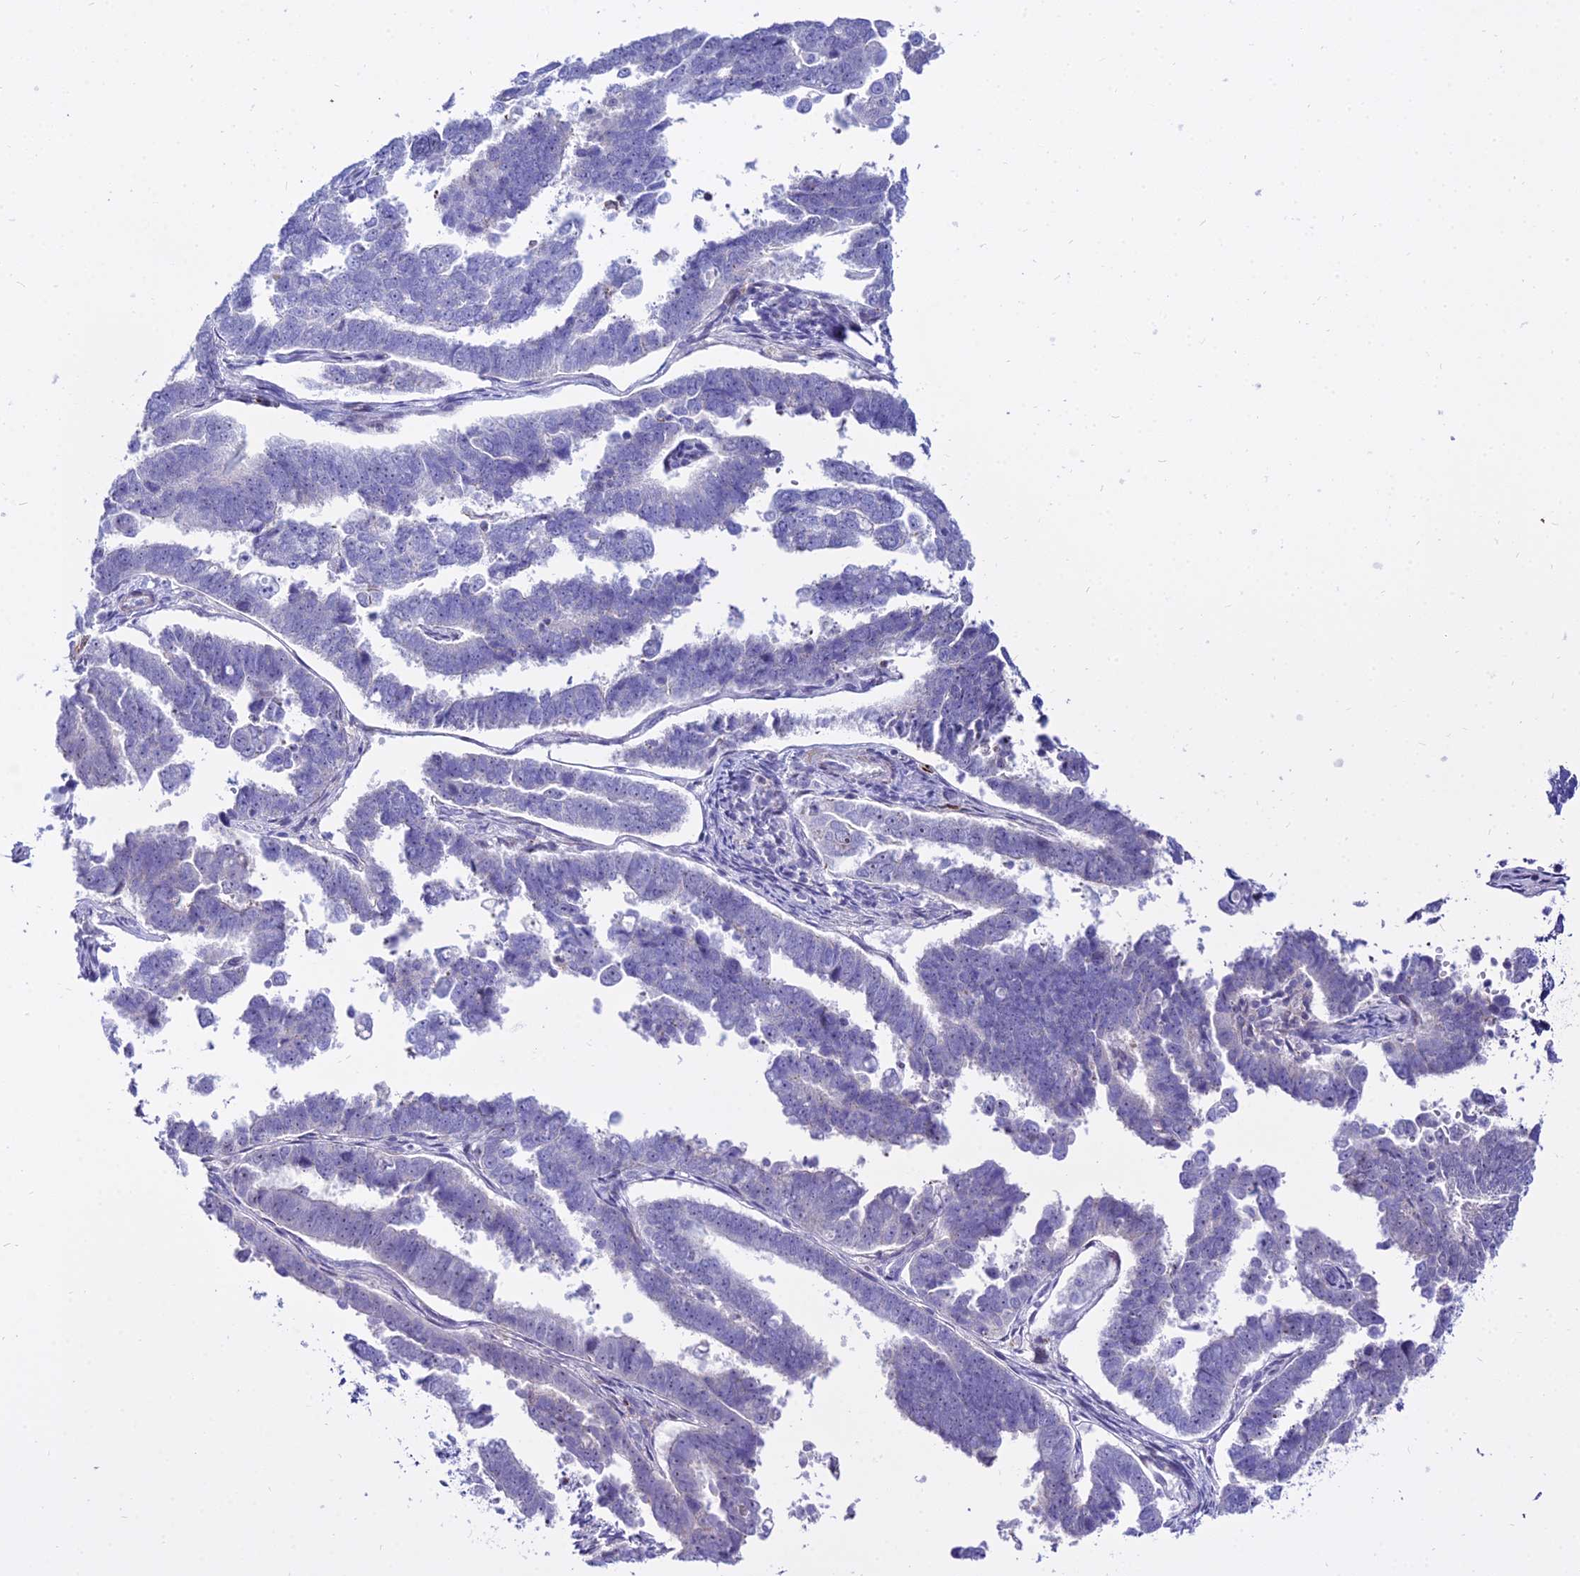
{"staining": {"intensity": "negative", "quantity": "none", "location": "none"}, "tissue": "endometrial cancer", "cell_type": "Tumor cells", "image_type": "cancer", "snomed": [{"axis": "morphology", "description": "Adenocarcinoma, NOS"}, {"axis": "topography", "description": "Endometrium"}], "caption": "Tumor cells are negative for protein expression in human endometrial cancer.", "gene": "DLX1", "patient": {"sex": "female", "age": 75}}